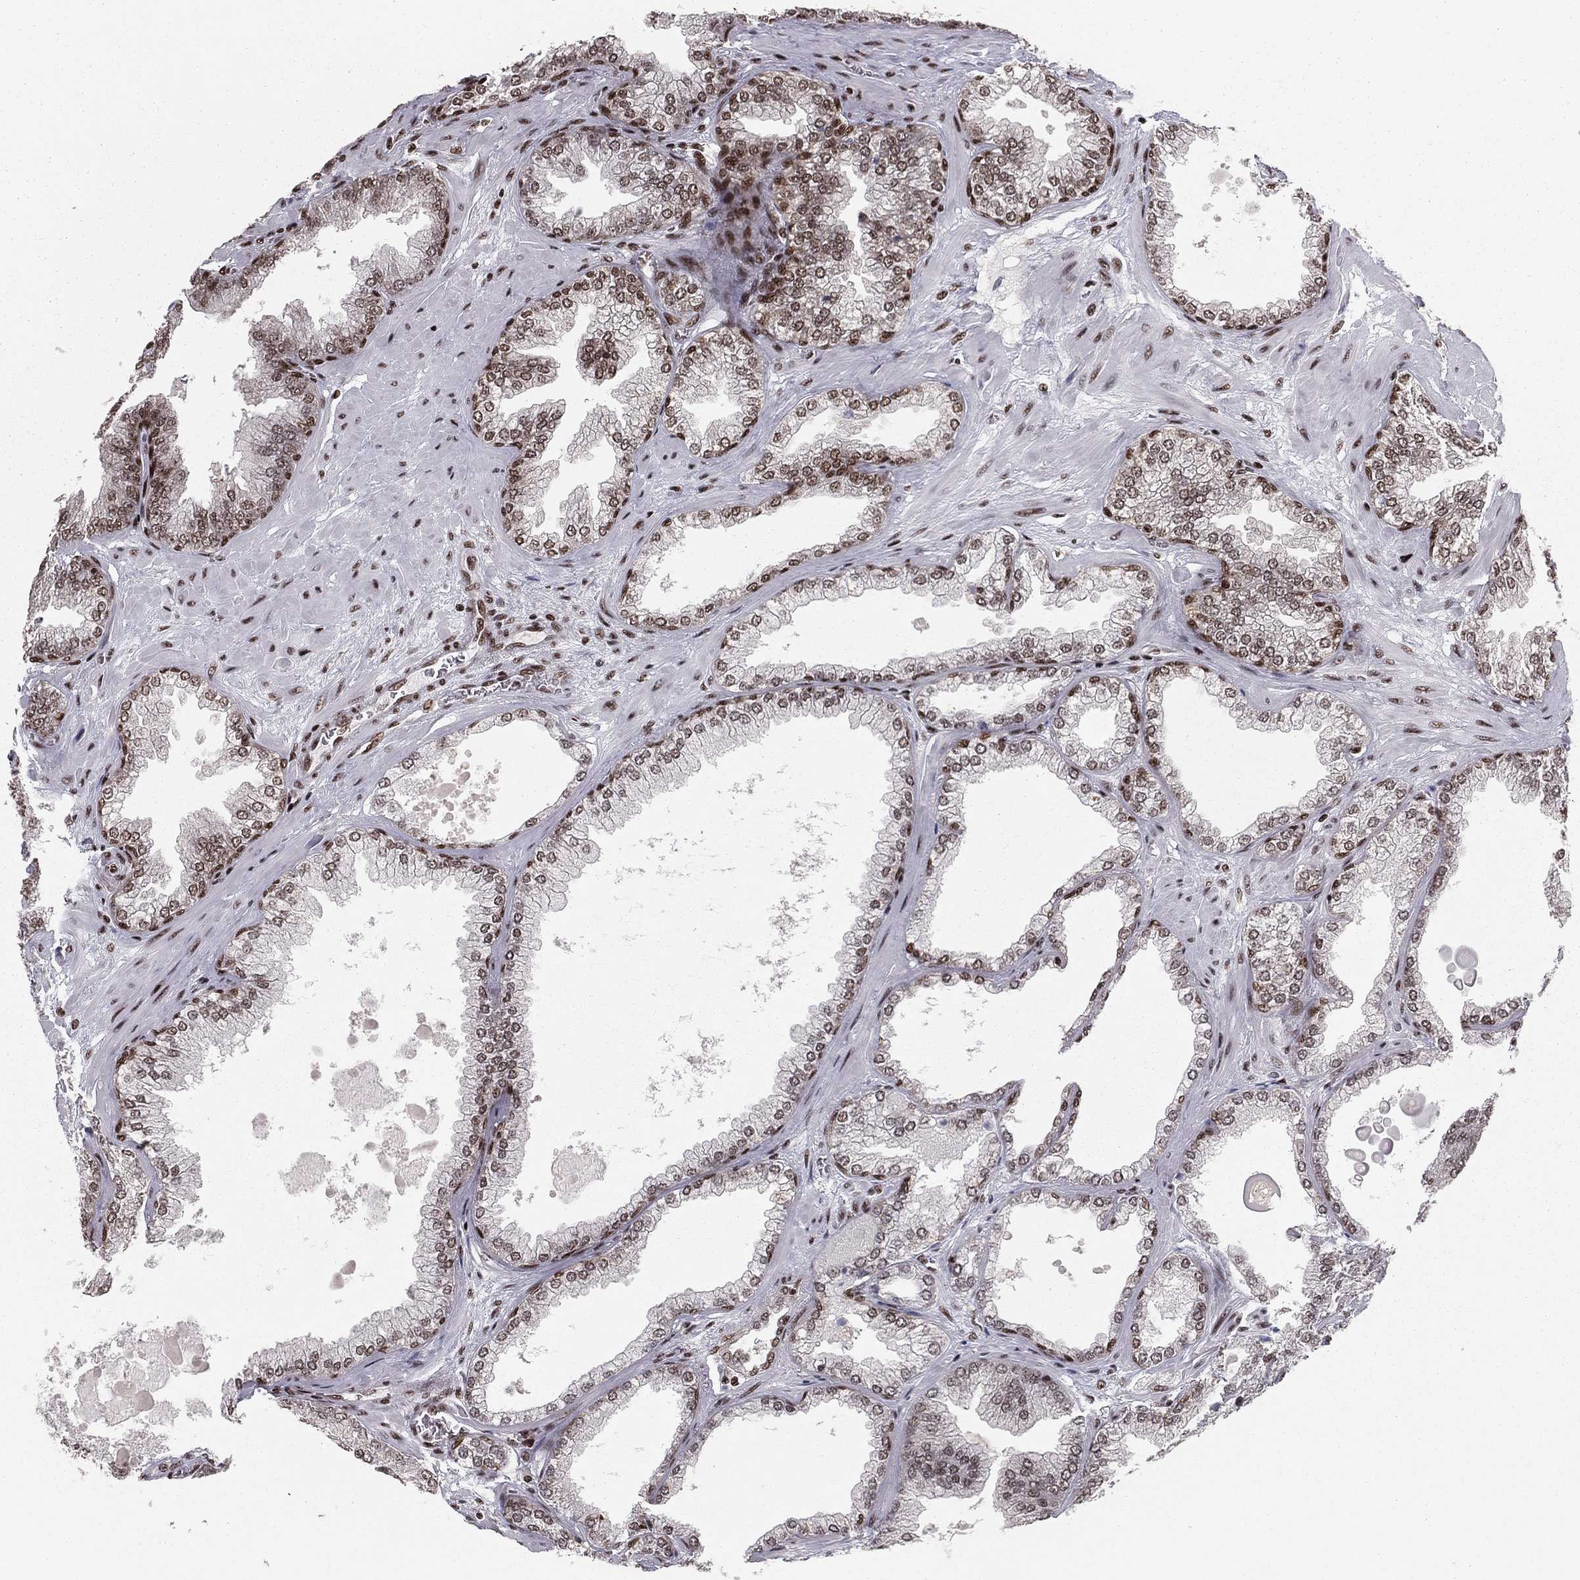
{"staining": {"intensity": "moderate", "quantity": "25%-75%", "location": "nuclear"}, "tissue": "prostate cancer", "cell_type": "Tumor cells", "image_type": "cancer", "snomed": [{"axis": "morphology", "description": "Adenocarcinoma, Low grade"}, {"axis": "topography", "description": "Prostate"}], "caption": "This is an image of immunohistochemistry staining of prostate low-grade adenocarcinoma, which shows moderate staining in the nuclear of tumor cells.", "gene": "NFYB", "patient": {"sex": "male", "age": 72}}